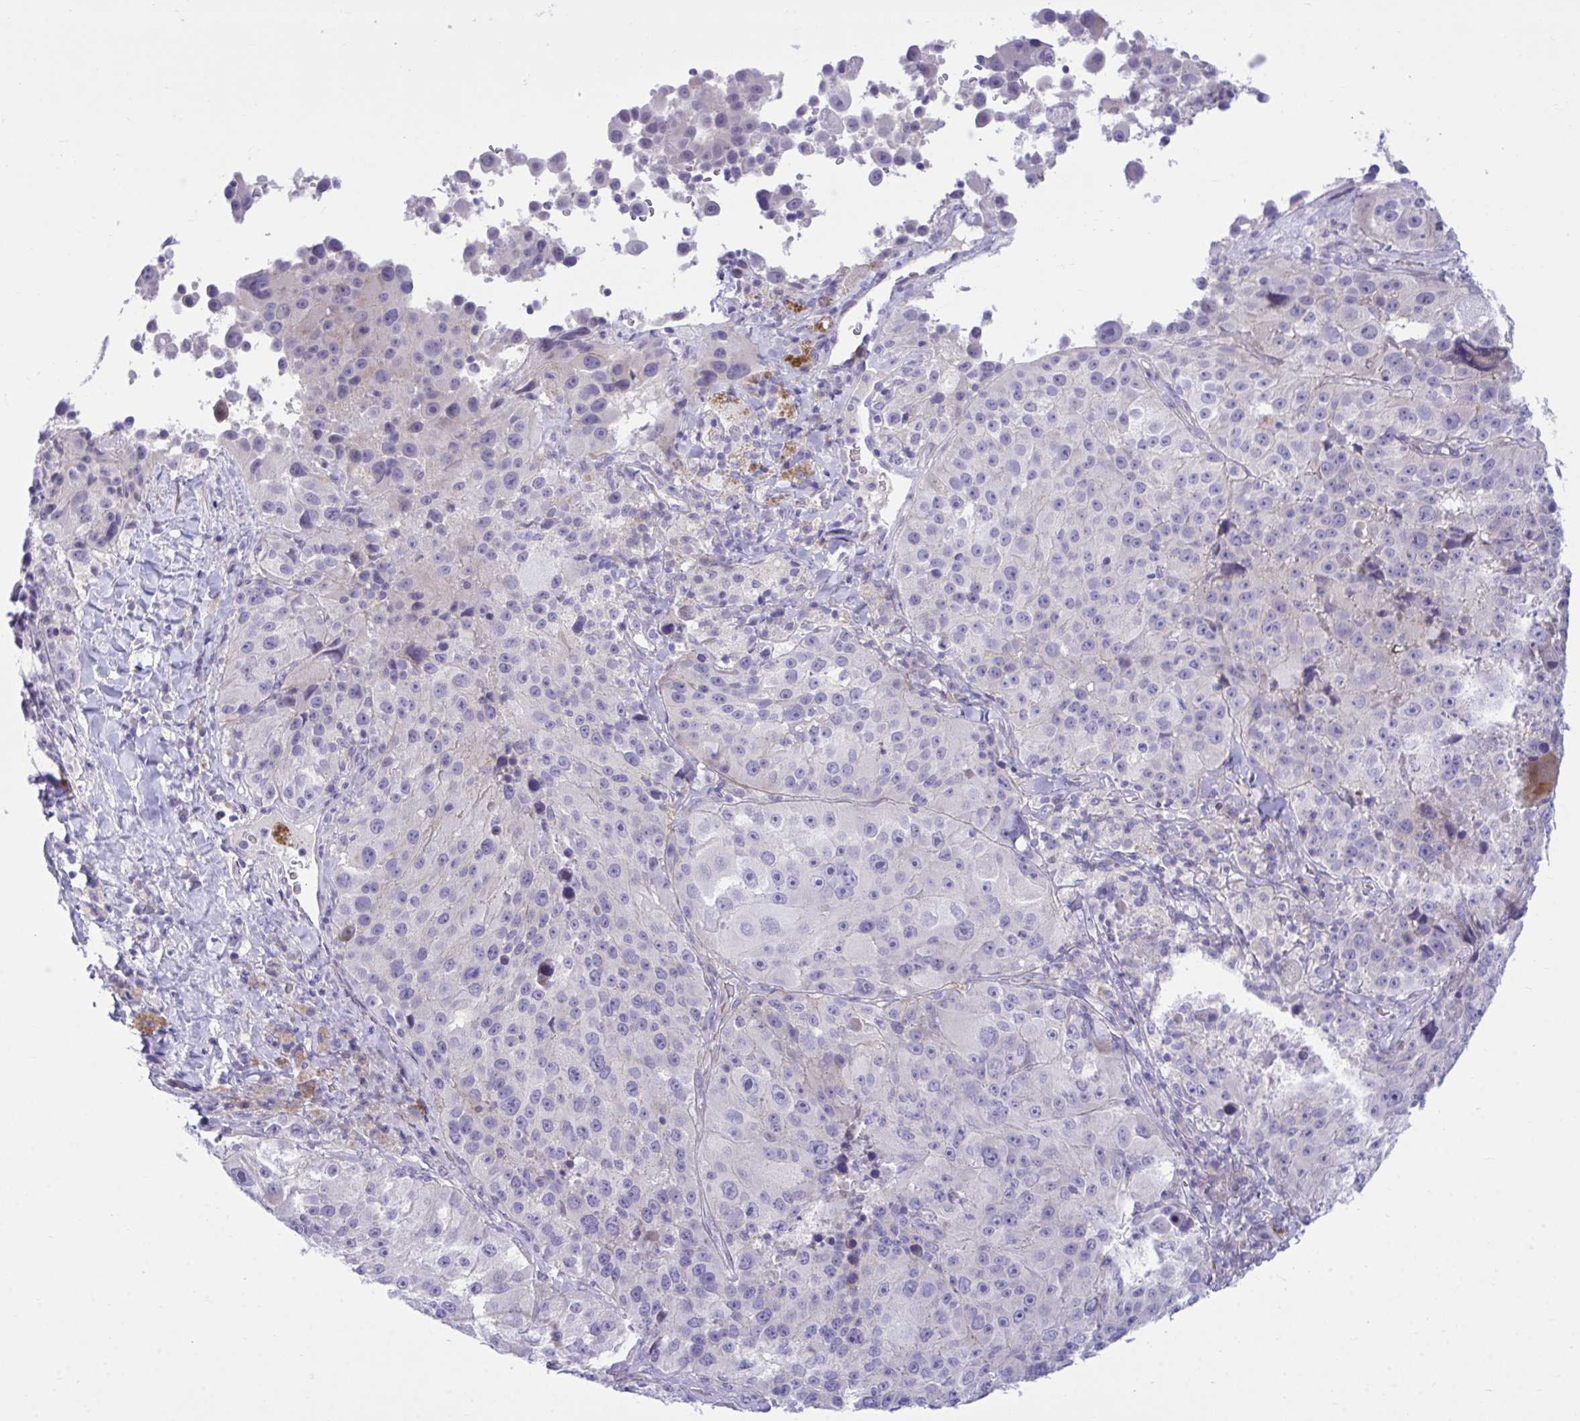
{"staining": {"intensity": "negative", "quantity": "none", "location": "none"}, "tissue": "melanoma", "cell_type": "Tumor cells", "image_type": "cancer", "snomed": [{"axis": "morphology", "description": "Malignant melanoma, Metastatic site"}, {"axis": "topography", "description": "Lymph node"}], "caption": "Malignant melanoma (metastatic site) was stained to show a protein in brown. There is no significant expression in tumor cells.", "gene": "MED9", "patient": {"sex": "male", "age": 62}}